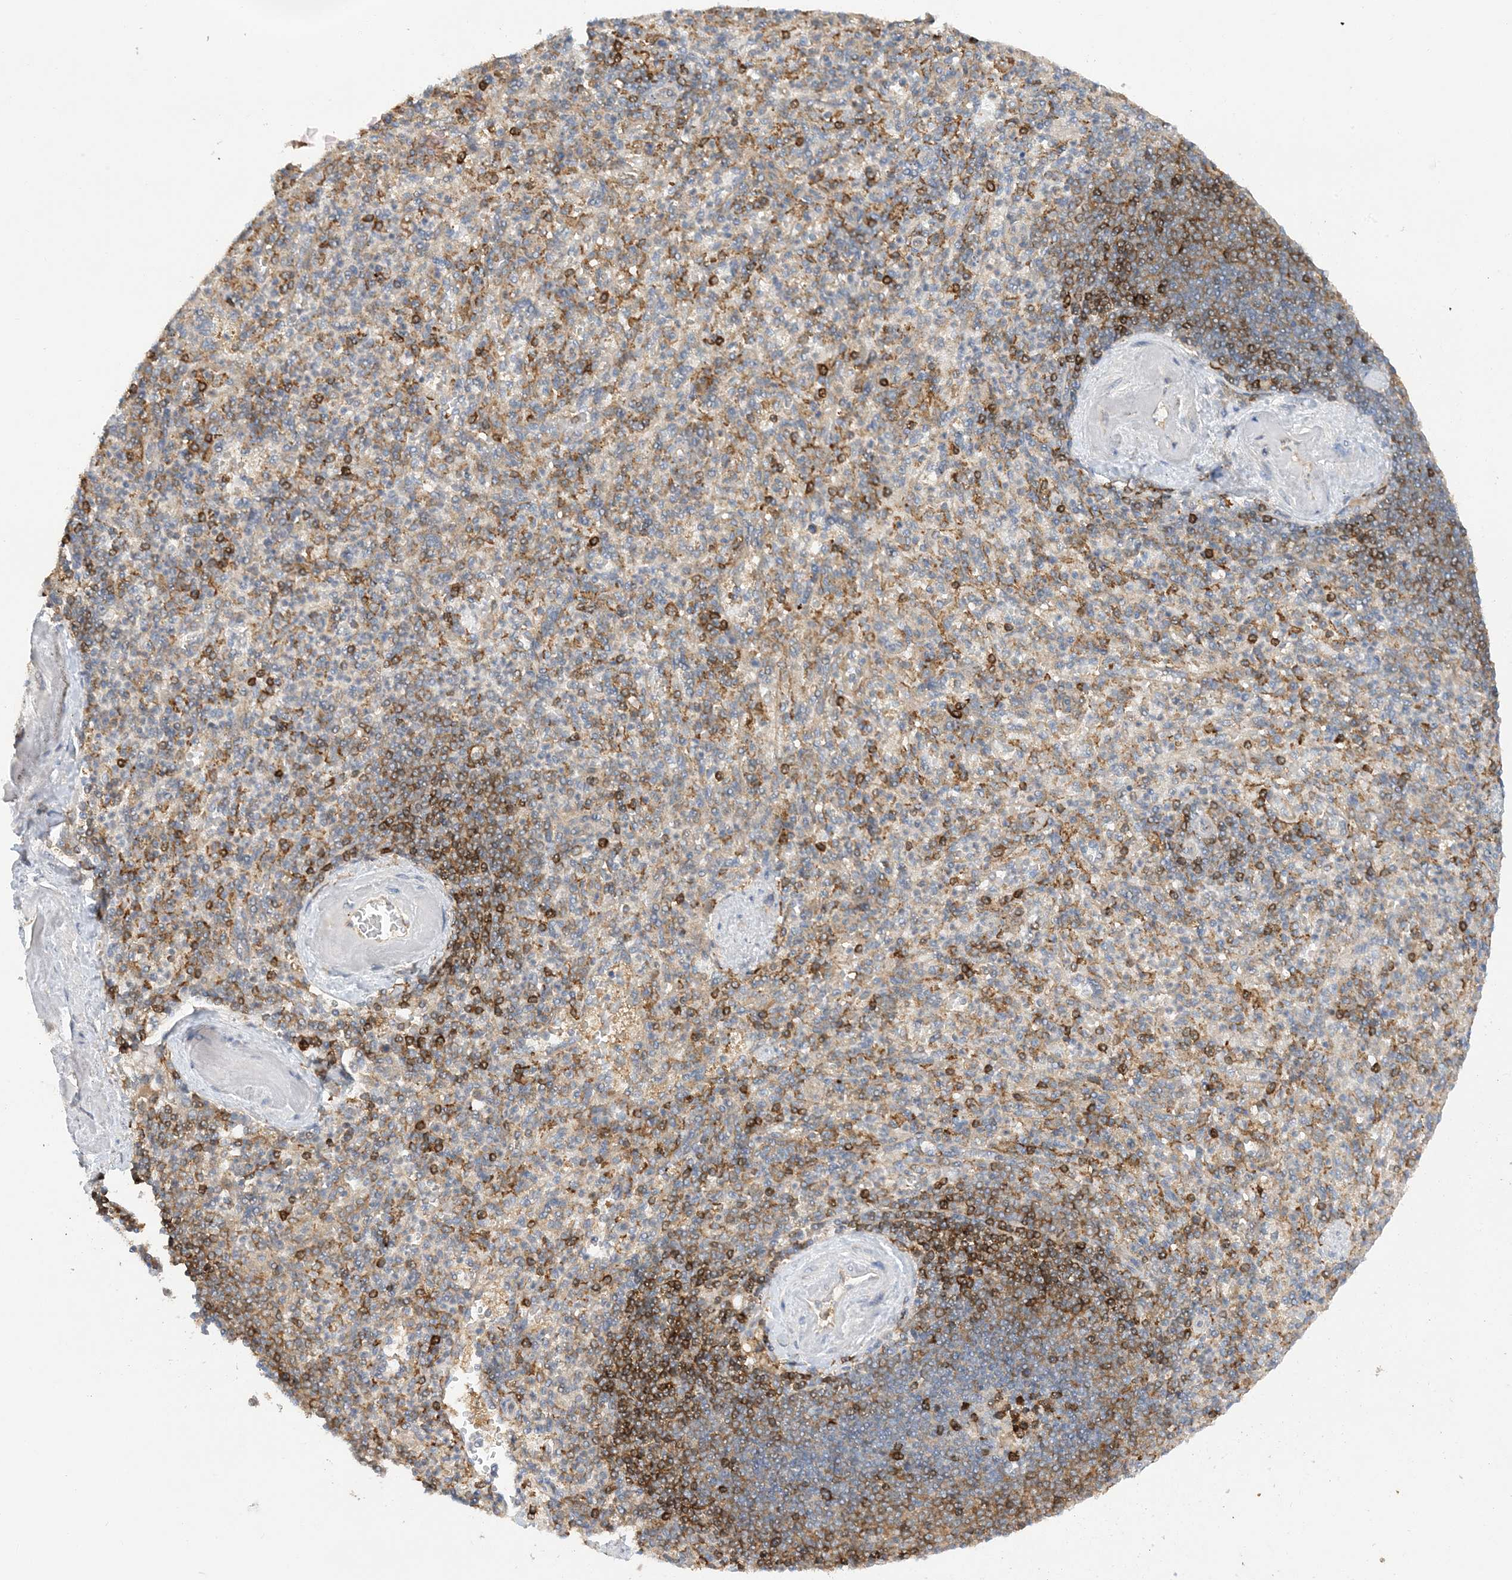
{"staining": {"intensity": "moderate", "quantity": "<25%", "location": "cytoplasmic/membranous"}, "tissue": "spleen", "cell_type": "Cells in red pulp", "image_type": "normal", "snomed": [{"axis": "morphology", "description": "Normal tissue, NOS"}, {"axis": "topography", "description": "Spleen"}], "caption": "Spleen stained with DAB immunohistochemistry (IHC) demonstrates low levels of moderate cytoplasmic/membranous staining in approximately <25% of cells in red pulp.", "gene": "PHACTR2", "patient": {"sex": "female", "age": 74}}